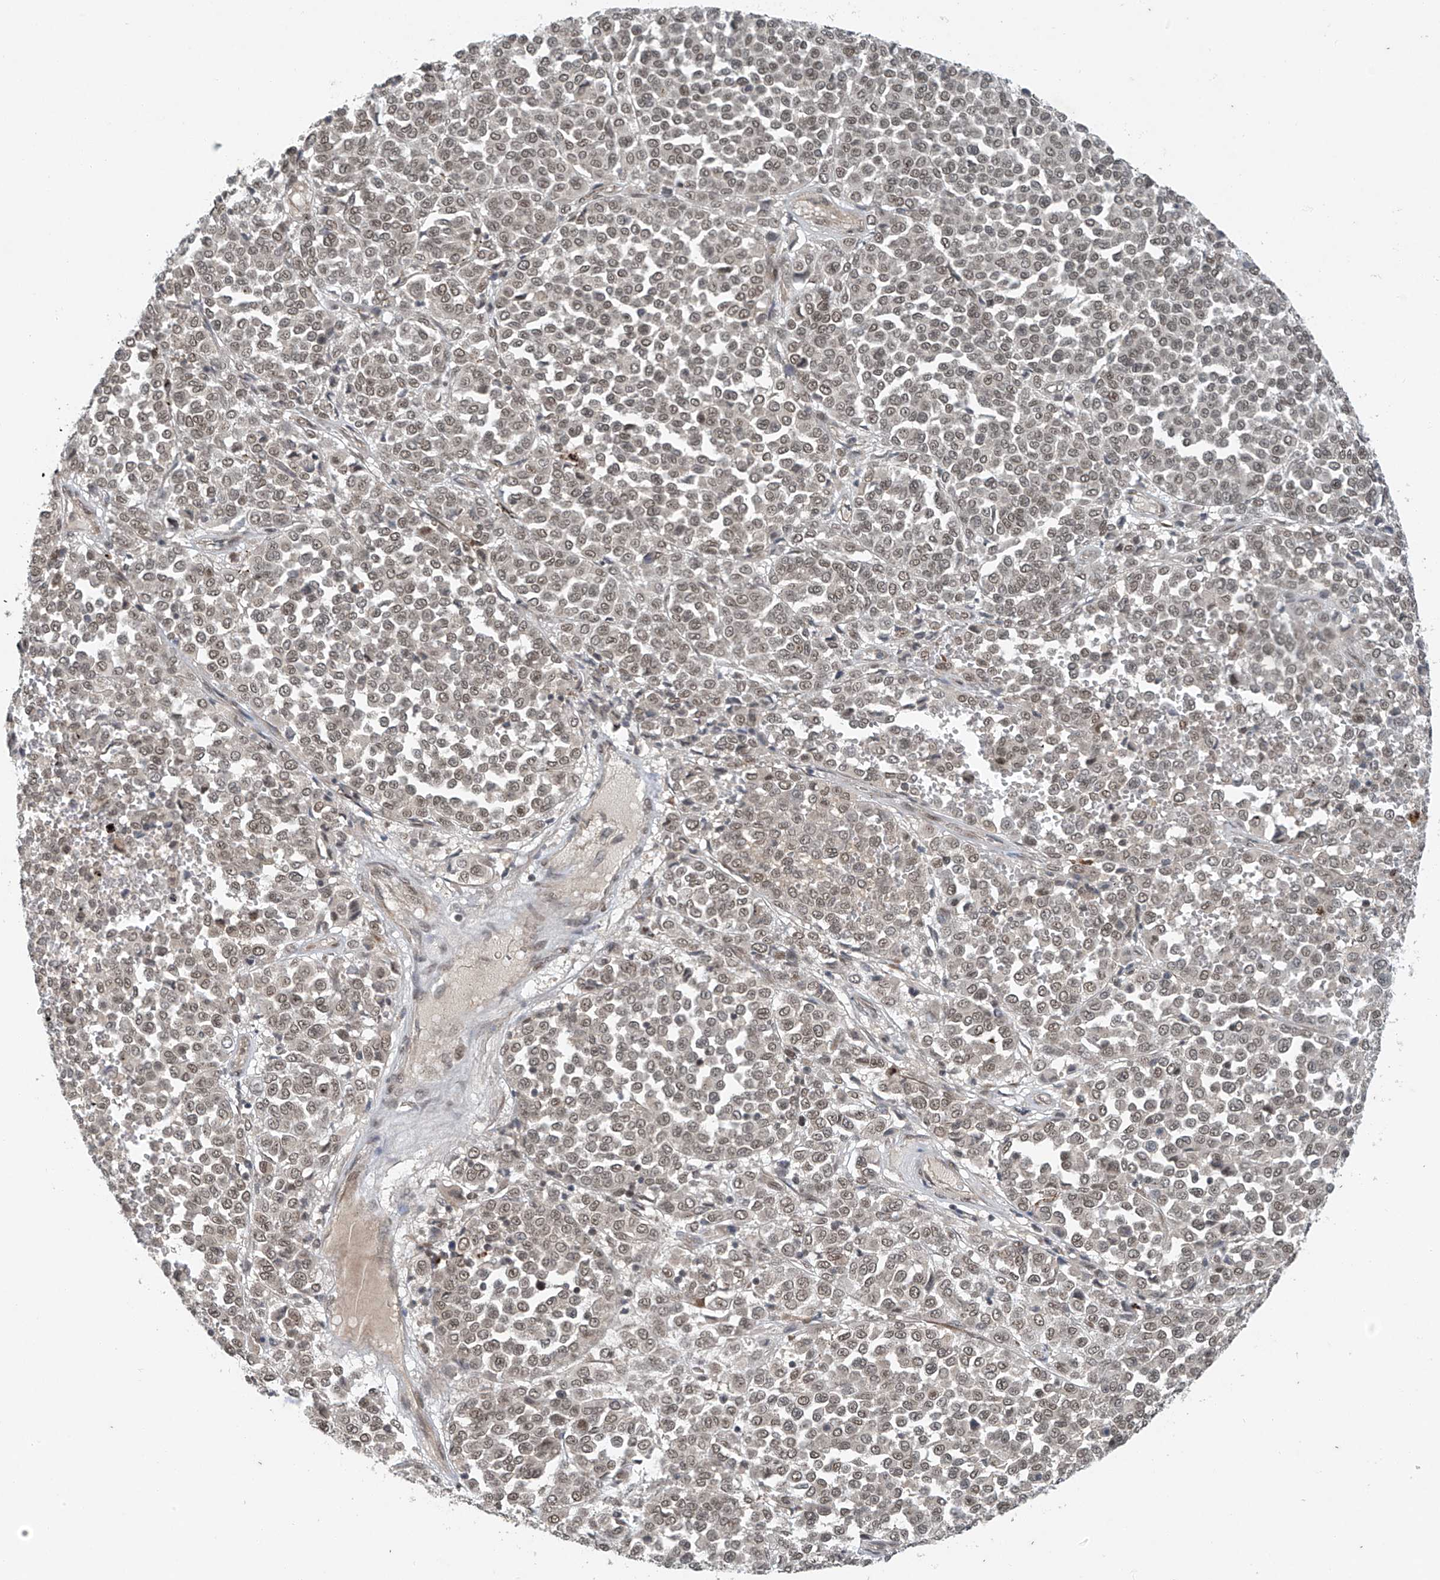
{"staining": {"intensity": "weak", "quantity": ">75%", "location": "nuclear"}, "tissue": "melanoma", "cell_type": "Tumor cells", "image_type": "cancer", "snomed": [{"axis": "morphology", "description": "Malignant melanoma, Metastatic site"}, {"axis": "topography", "description": "Pancreas"}], "caption": "Protein expression analysis of human melanoma reveals weak nuclear staining in about >75% of tumor cells.", "gene": "TAF8", "patient": {"sex": "female", "age": 30}}